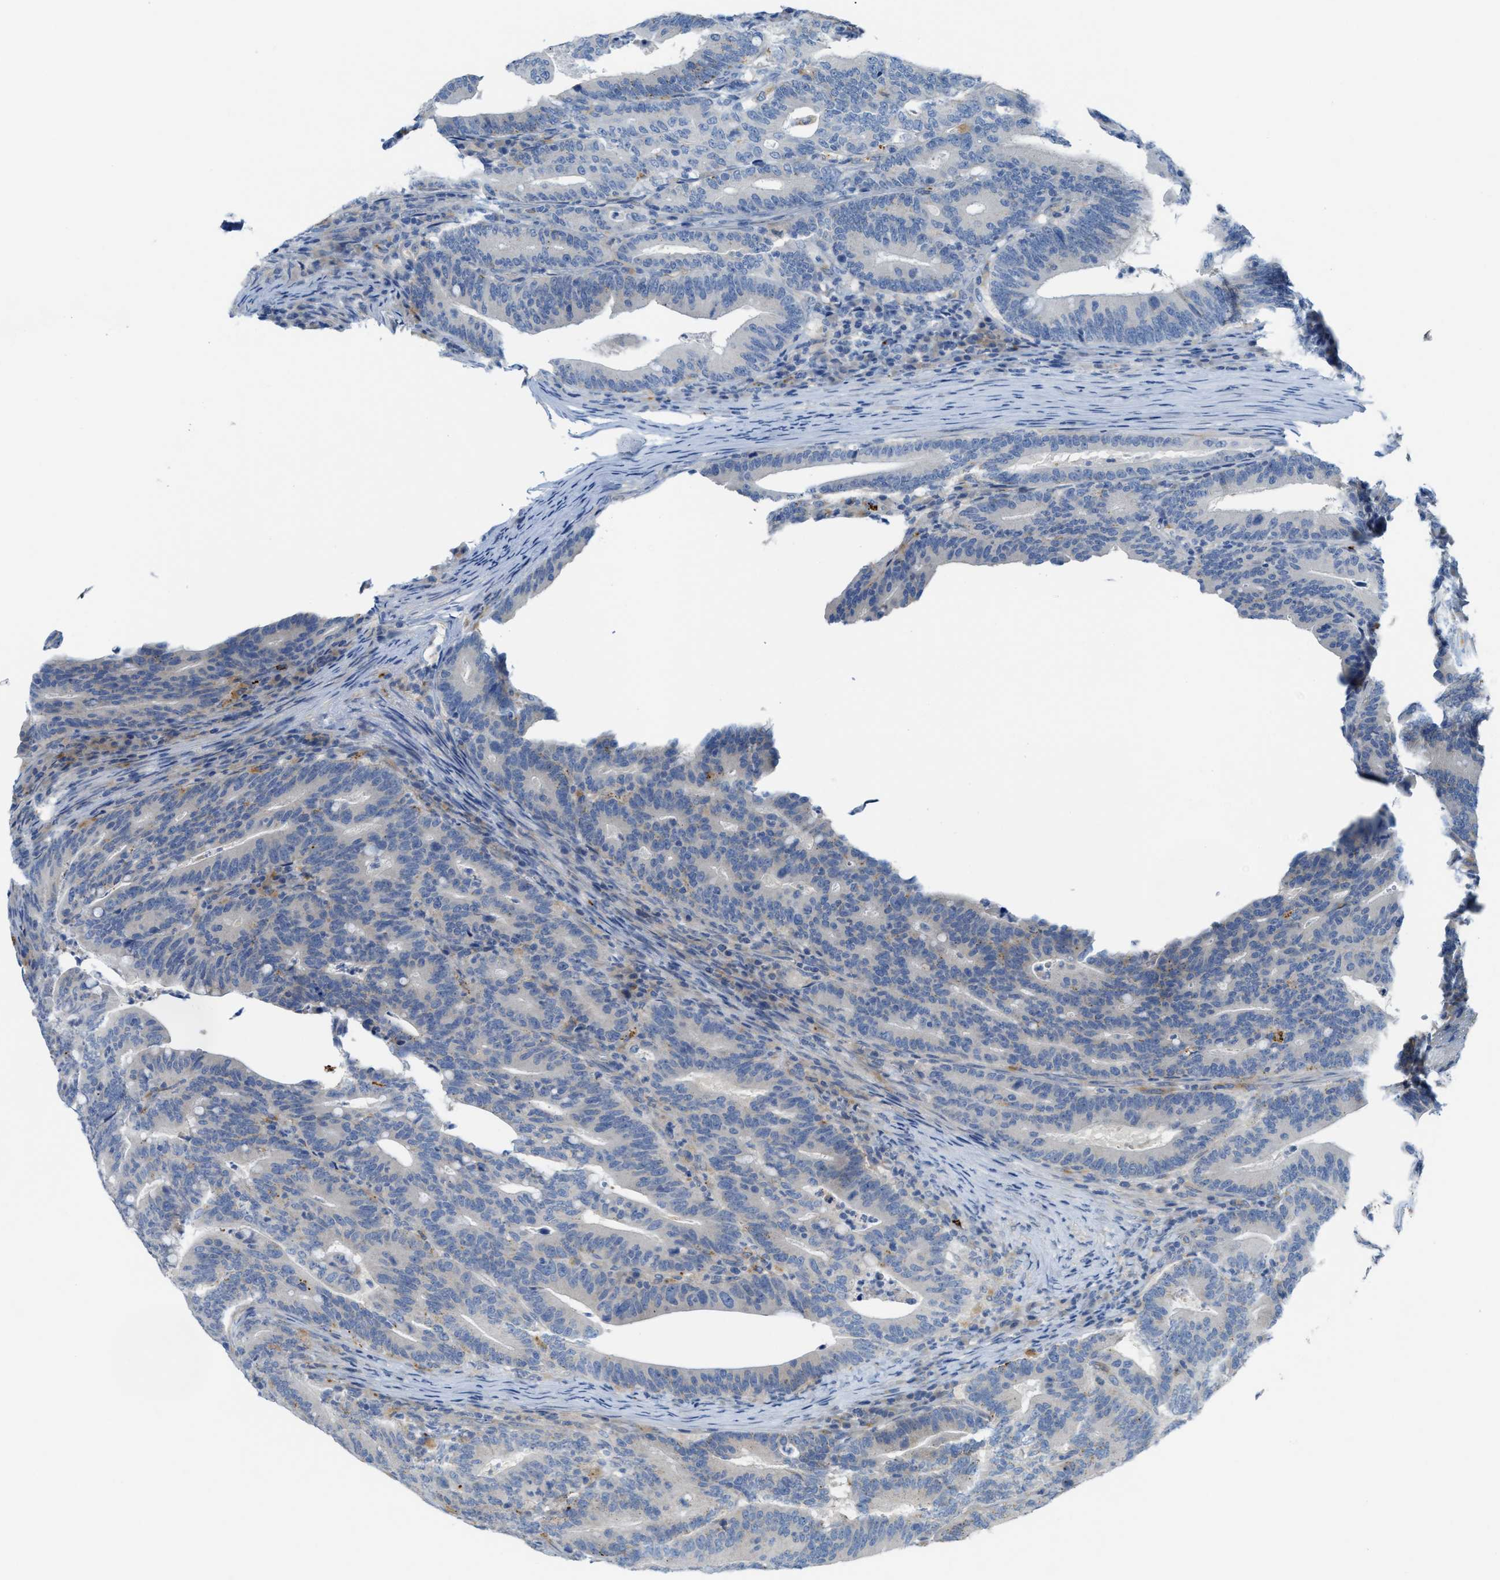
{"staining": {"intensity": "negative", "quantity": "none", "location": "none"}, "tissue": "colorectal cancer", "cell_type": "Tumor cells", "image_type": "cancer", "snomed": [{"axis": "morphology", "description": "Adenocarcinoma, NOS"}, {"axis": "topography", "description": "Colon"}], "caption": "Adenocarcinoma (colorectal) was stained to show a protein in brown. There is no significant positivity in tumor cells.", "gene": "KLHDC10", "patient": {"sex": "female", "age": 66}}